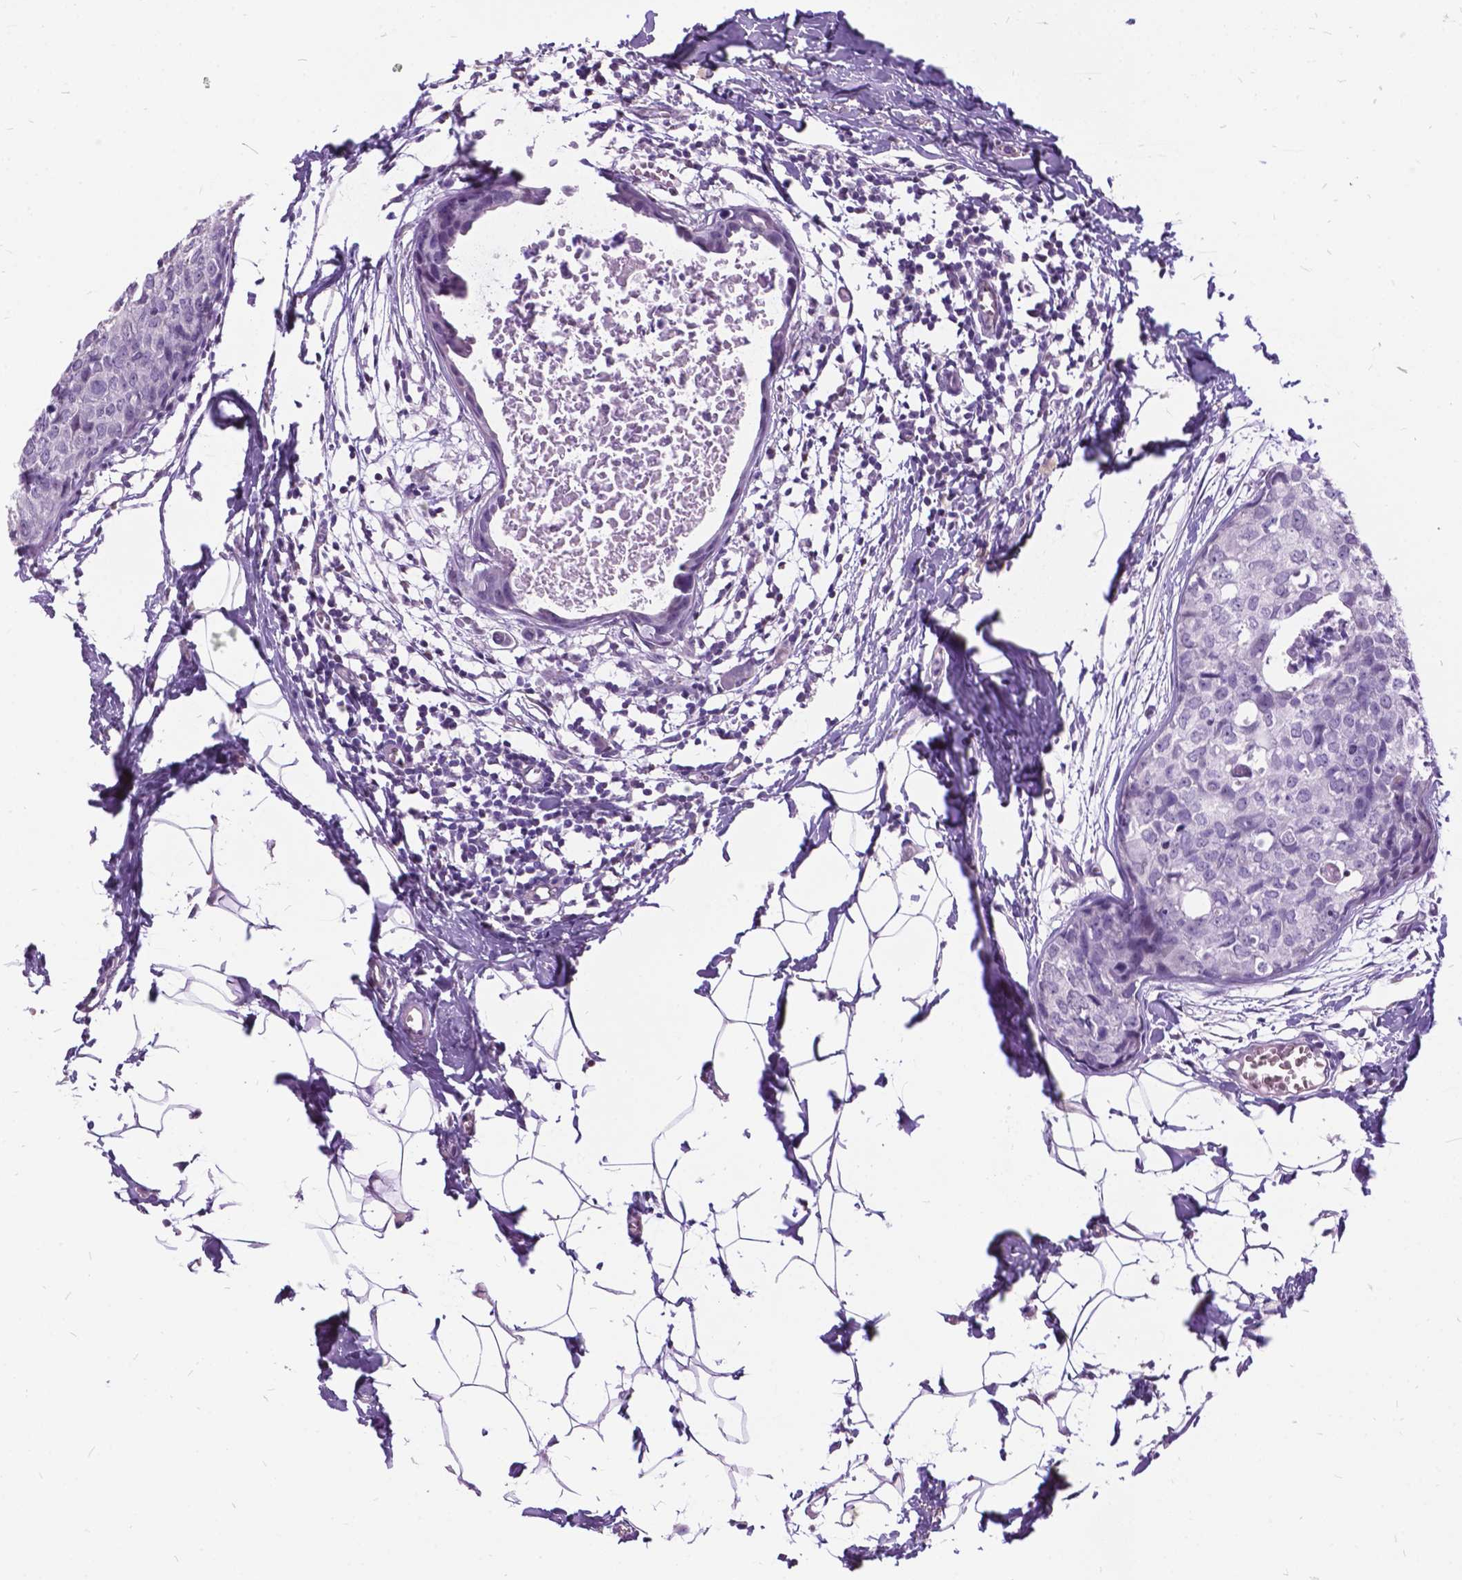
{"staining": {"intensity": "negative", "quantity": "none", "location": "none"}, "tissue": "breast cancer", "cell_type": "Tumor cells", "image_type": "cancer", "snomed": [{"axis": "morphology", "description": "Duct carcinoma"}, {"axis": "topography", "description": "Breast"}], "caption": "Tumor cells are negative for protein expression in human breast cancer (infiltrating ductal carcinoma).", "gene": "DPF3", "patient": {"sex": "female", "age": 38}}